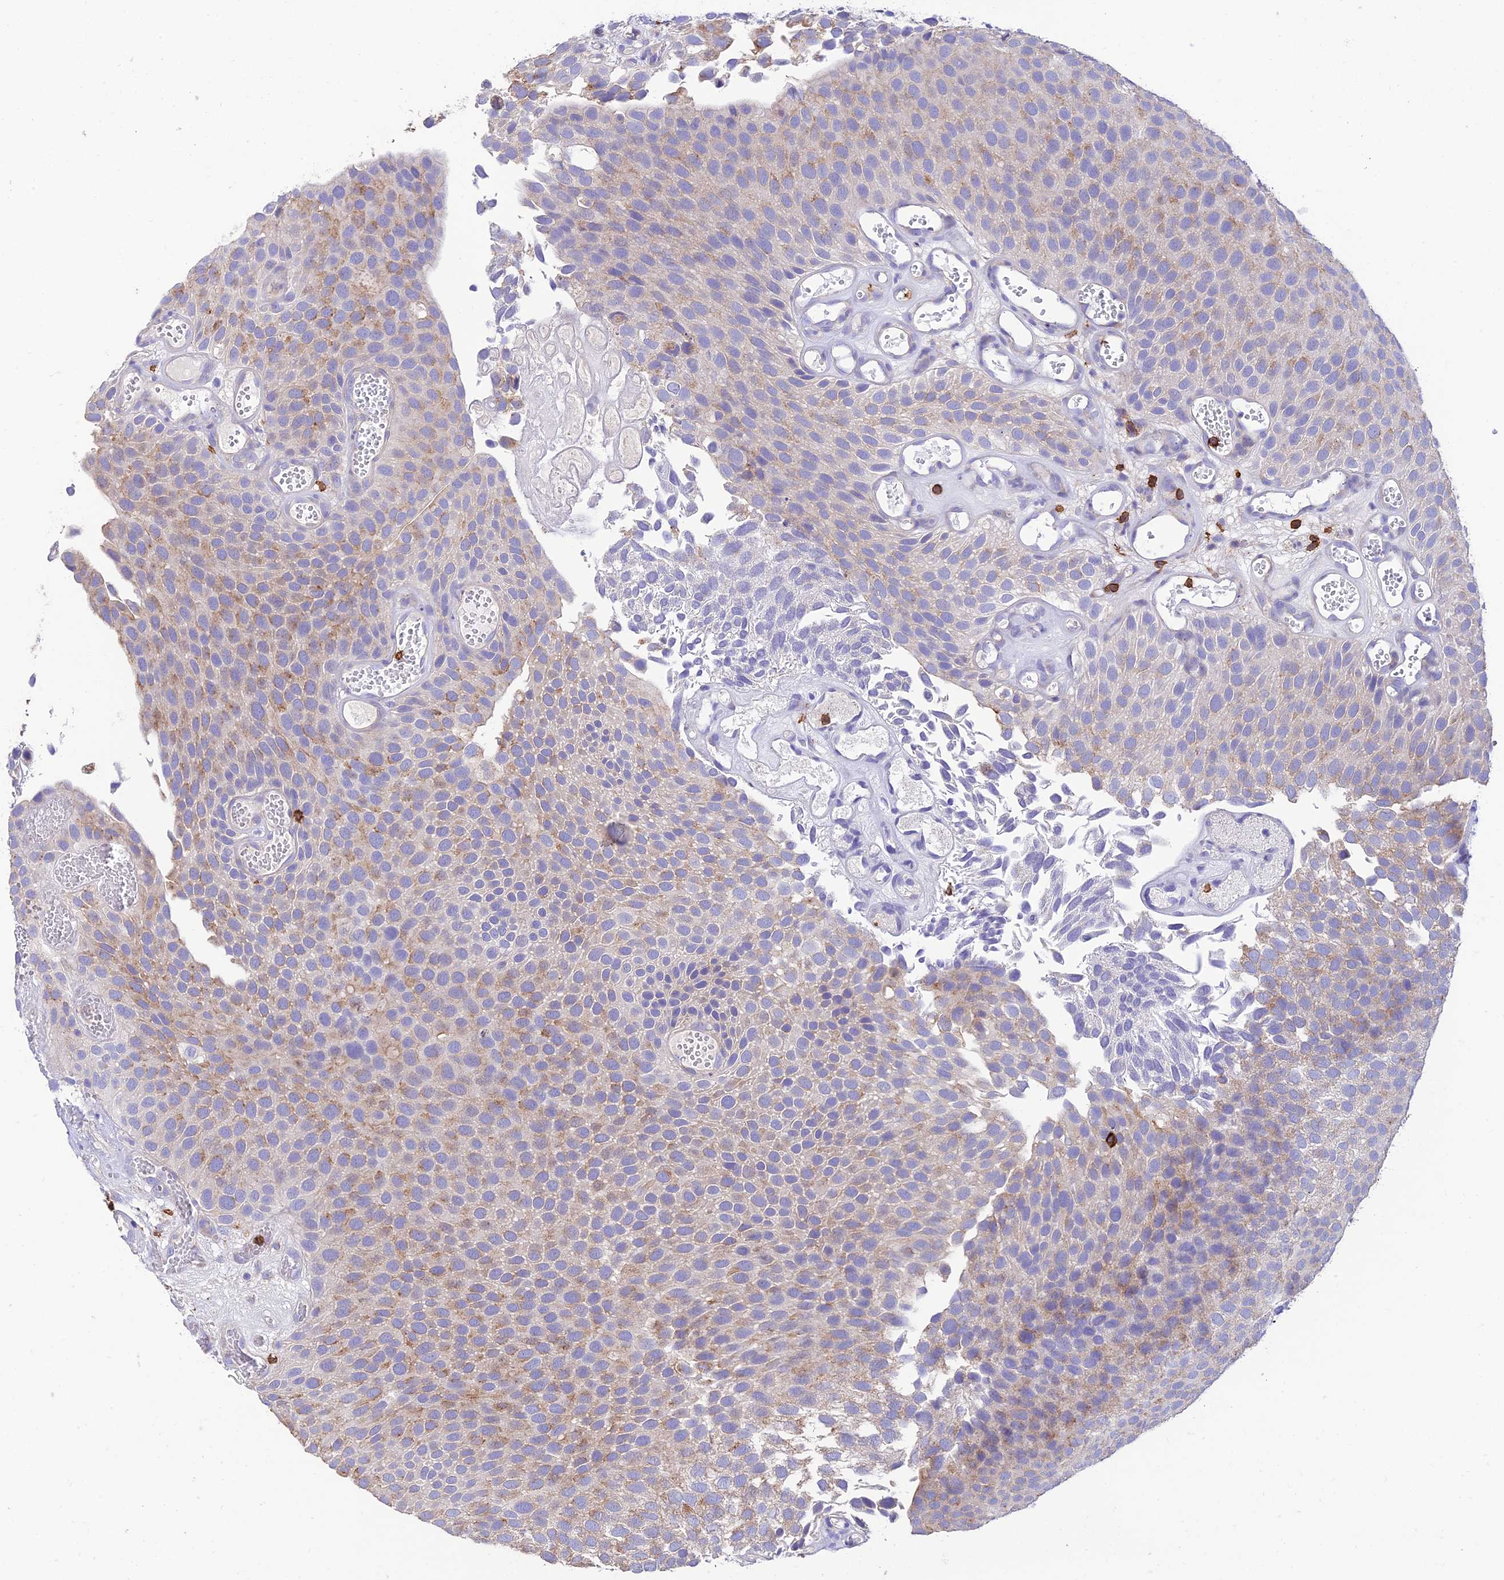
{"staining": {"intensity": "weak", "quantity": "25%-75%", "location": "cytoplasmic/membranous"}, "tissue": "urothelial cancer", "cell_type": "Tumor cells", "image_type": "cancer", "snomed": [{"axis": "morphology", "description": "Urothelial carcinoma, Low grade"}, {"axis": "topography", "description": "Urinary bladder"}], "caption": "DAB immunohistochemical staining of urothelial carcinoma (low-grade) displays weak cytoplasmic/membranous protein expression in approximately 25%-75% of tumor cells. The staining is performed using DAB brown chromogen to label protein expression. The nuclei are counter-stained blue using hematoxylin.", "gene": "PTPRCAP", "patient": {"sex": "male", "age": 89}}